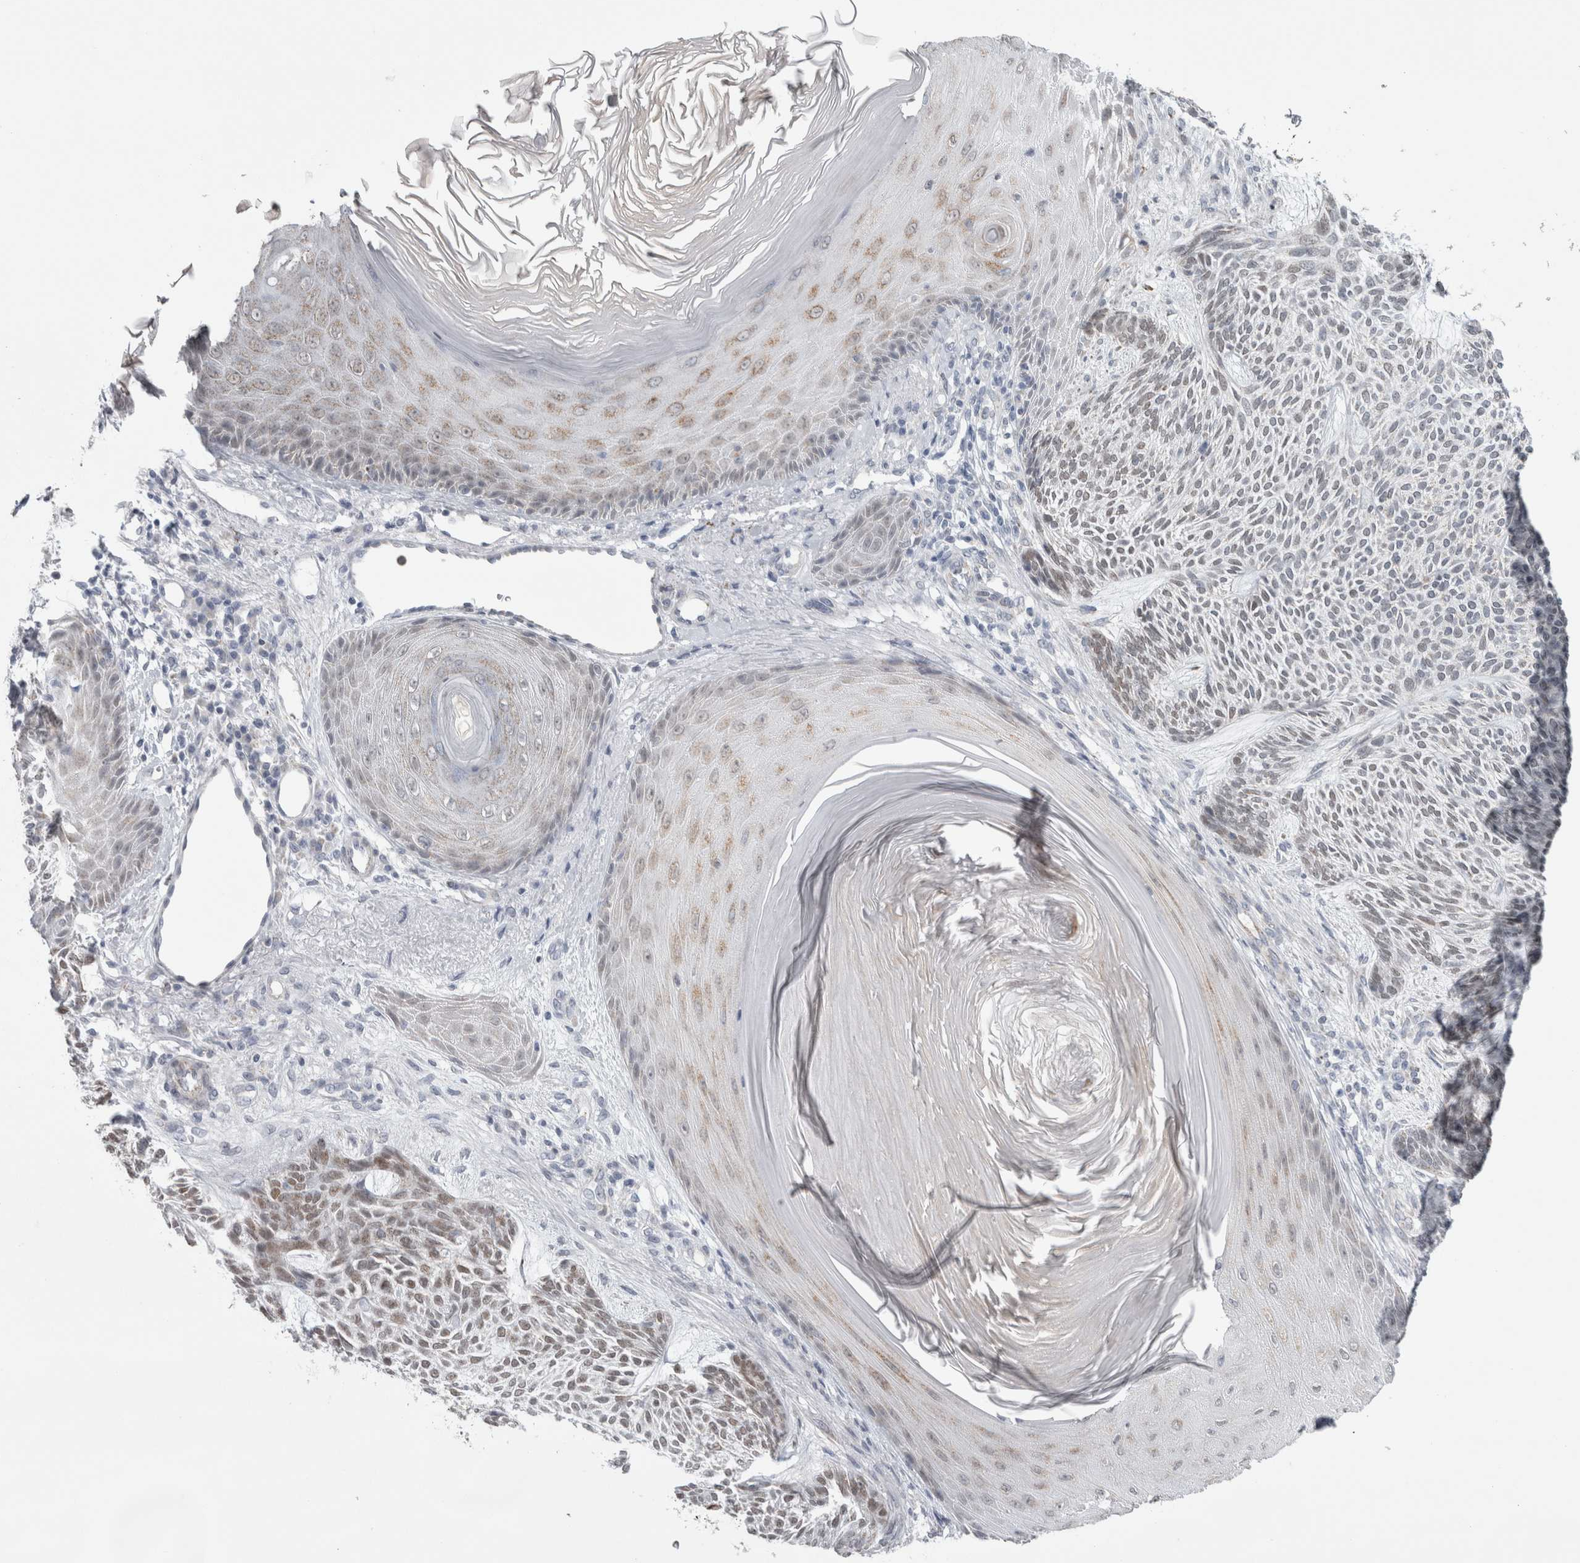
{"staining": {"intensity": "negative", "quantity": "none", "location": "none"}, "tissue": "skin cancer", "cell_type": "Tumor cells", "image_type": "cancer", "snomed": [{"axis": "morphology", "description": "Basal cell carcinoma"}, {"axis": "topography", "description": "Skin"}], "caption": "Tumor cells show no significant expression in skin cancer.", "gene": "PLIN1", "patient": {"sex": "male", "age": 55}}